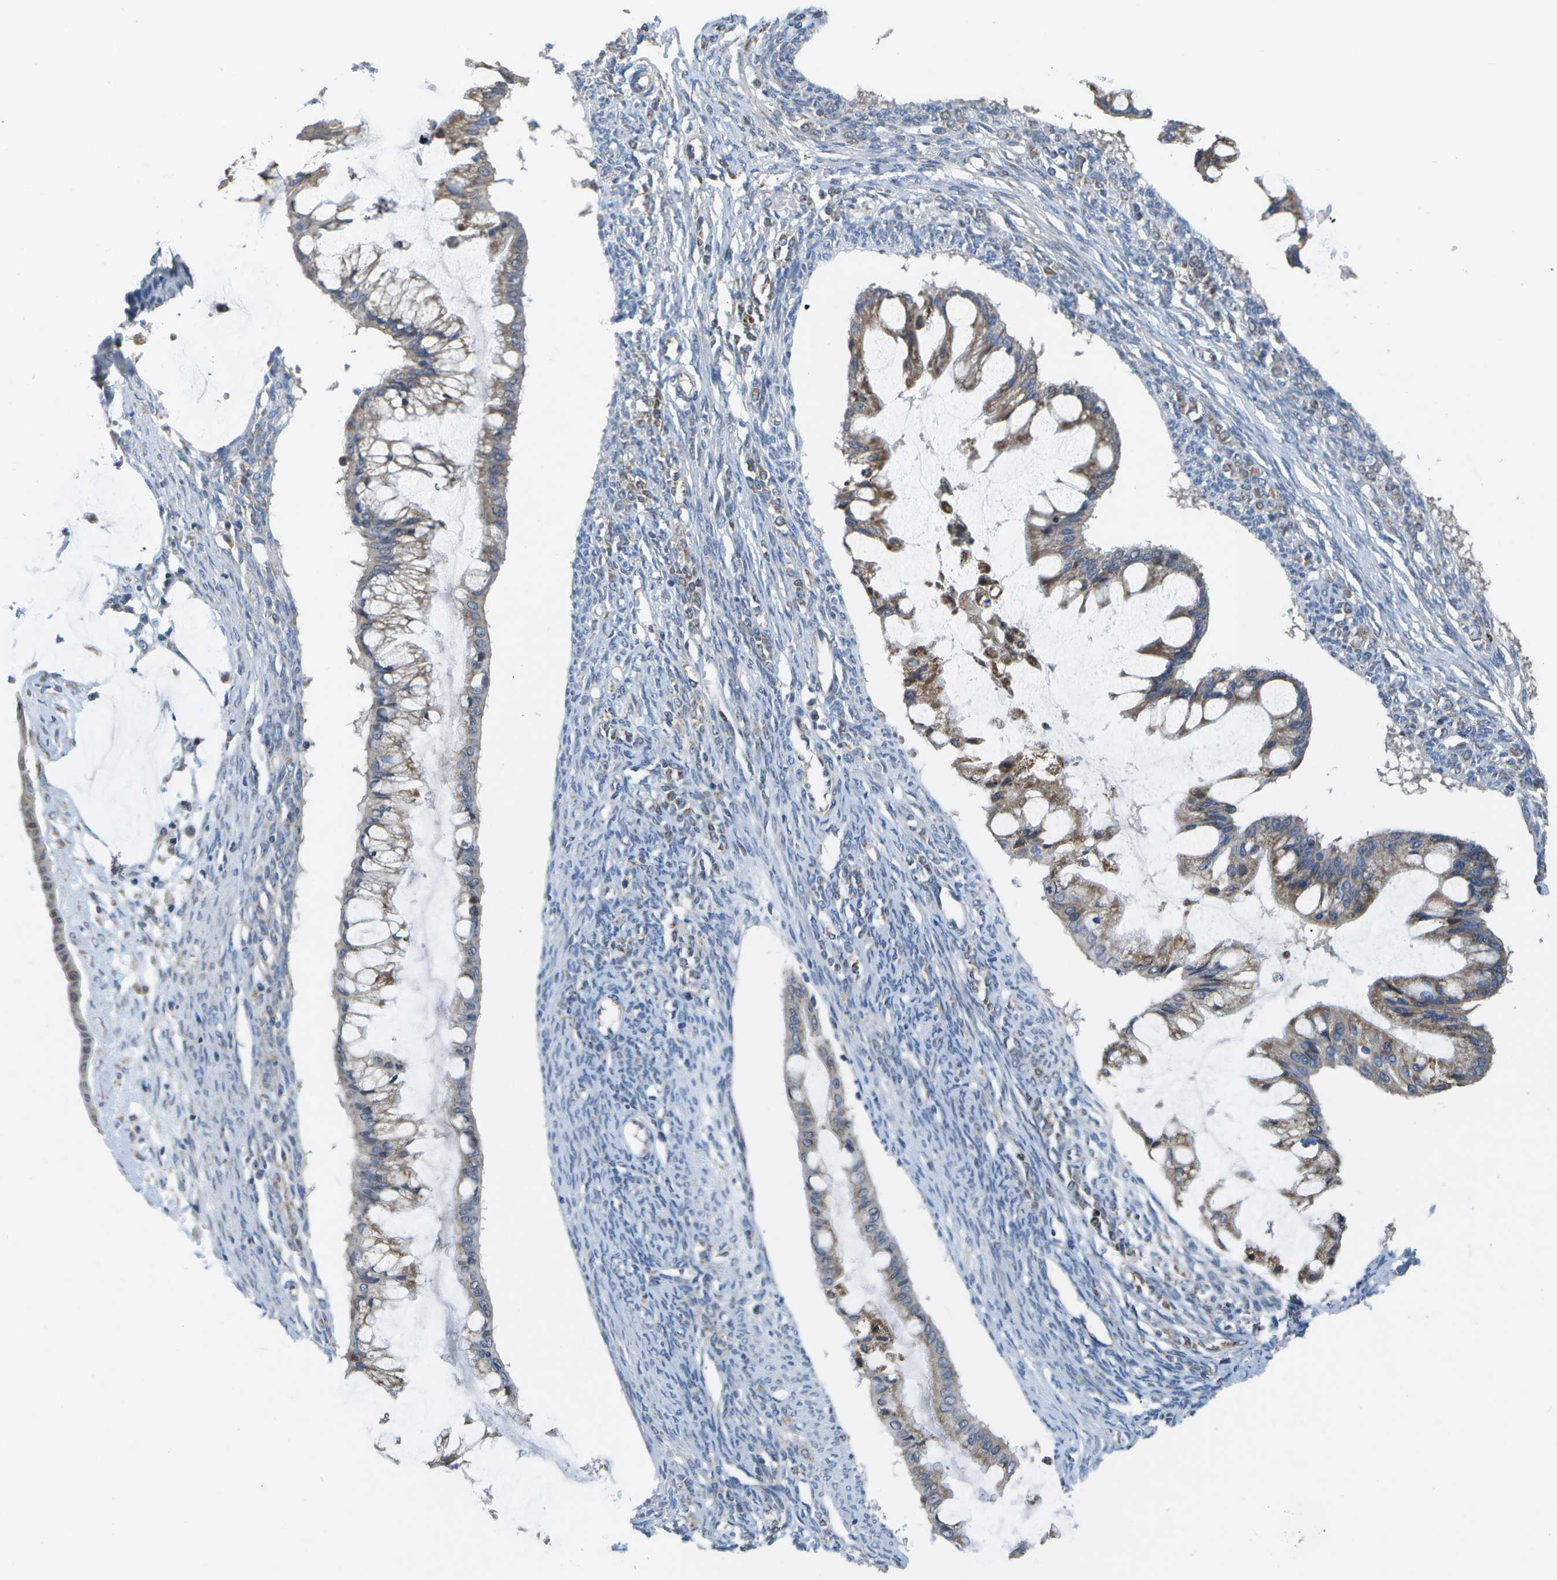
{"staining": {"intensity": "moderate", "quantity": ">75%", "location": "cytoplasmic/membranous"}, "tissue": "ovarian cancer", "cell_type": "Tumor cells", "image_type": "cancer", "snomed": [{"axis": "morphology", "description": "Cystadenocarcinoma, mucinous, NOS"}, {"axis": "topography", "description": "Ovary"}], "caption": "Mucinous cystadenocarcinoma (ovarian) tissue displays moderate cytoplasmic/membranous expression in approximately >75% of tumor cells, visualized by immunohistochemistry.", "gene": "HADHA", "patient": {"sex": "female", "age": 73}}